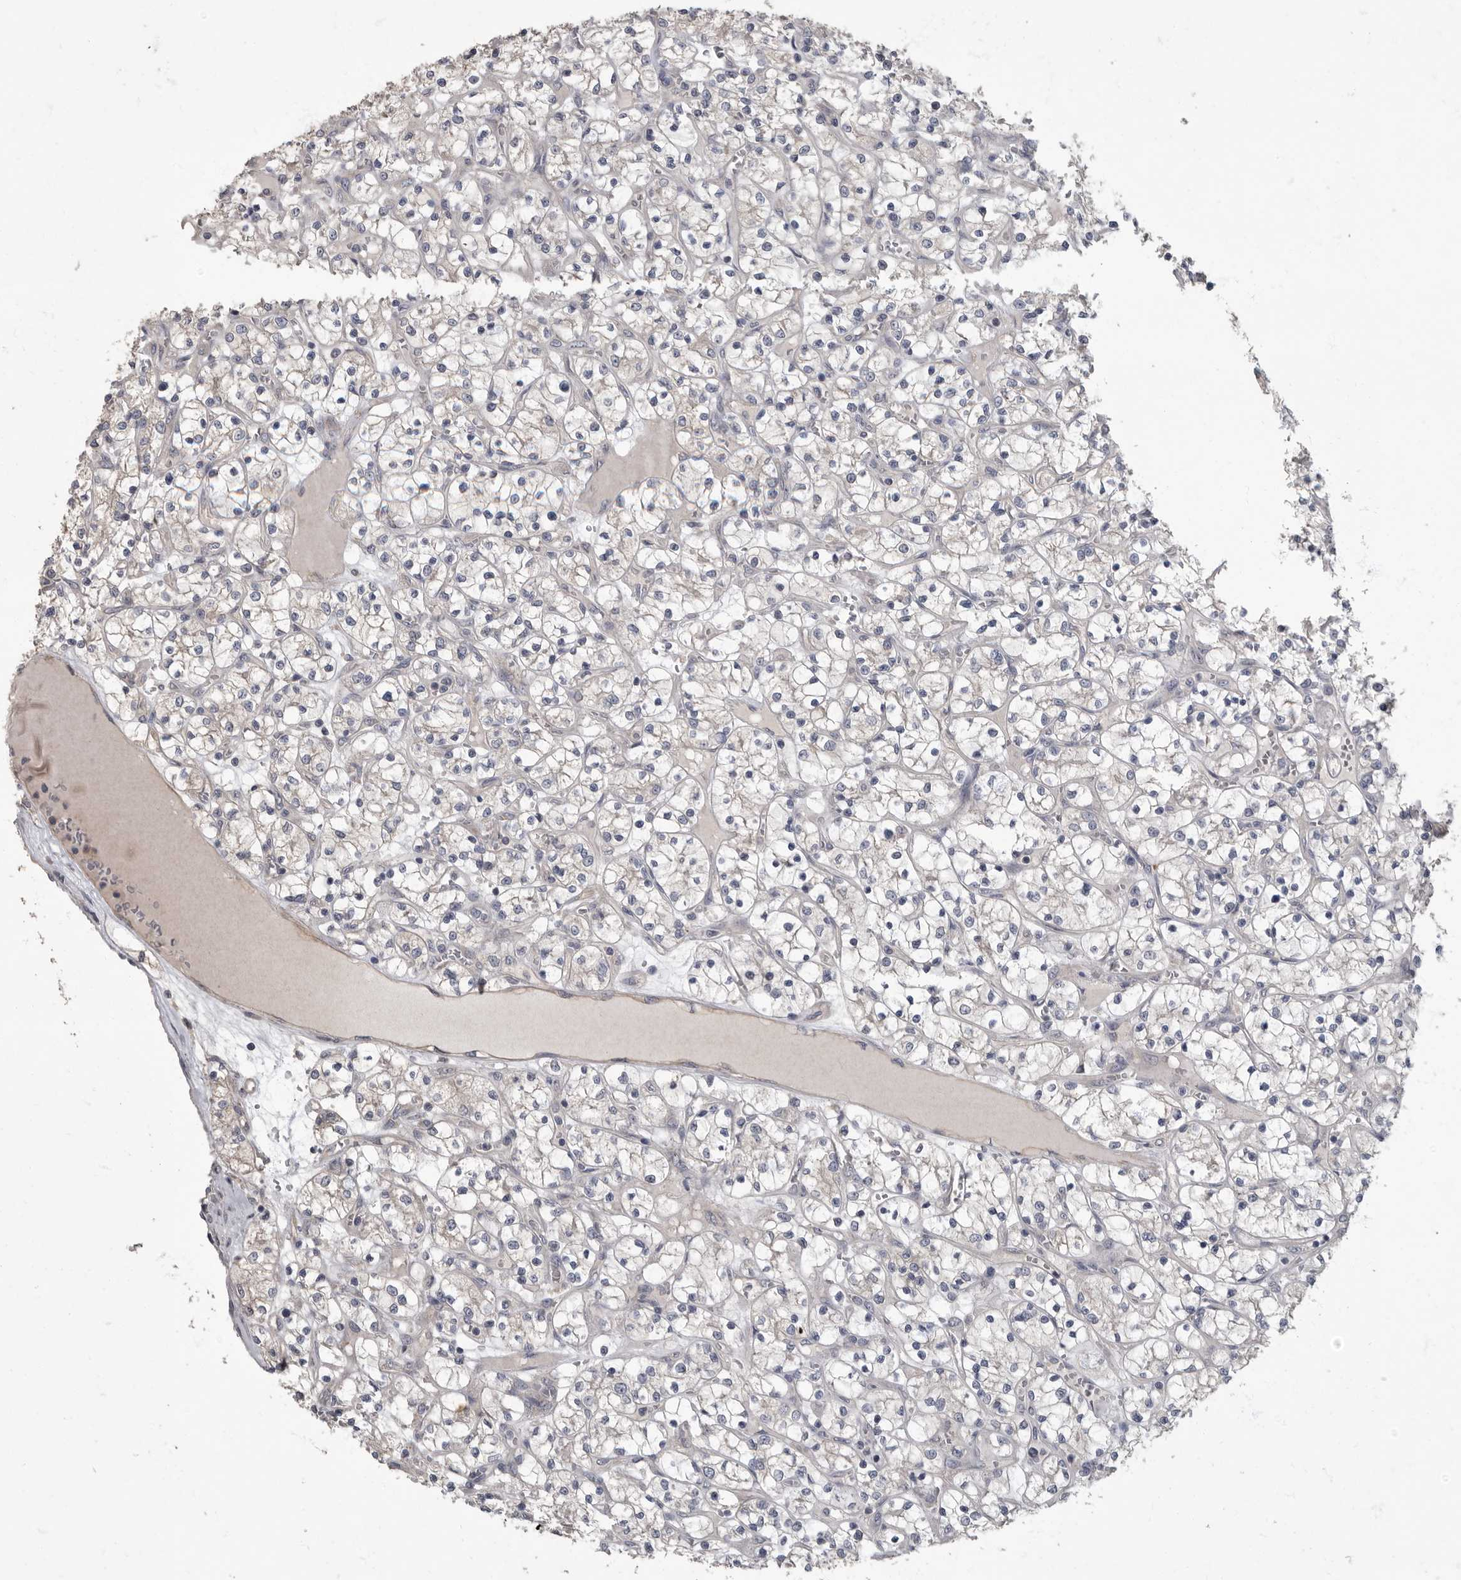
{"staining": {"intensity": "negative", "quantity": "none", "location": "none"}, "tissue": "renal cancer", "cell_type": "Tumor cells", "image_type": "cancer", "snomed": [{"axis": "morphology", "description": "Adenocarcinoma, NOS"}, {"axis": "topography", "description": "Kidney"}], "caption": "Renal cancer (adenocarcinoma) was stained to show a protein in brown. There is no significant positivity in tumor cells.", "gene": "PDK1", "patient": {"sex": "female", "age": 69}}